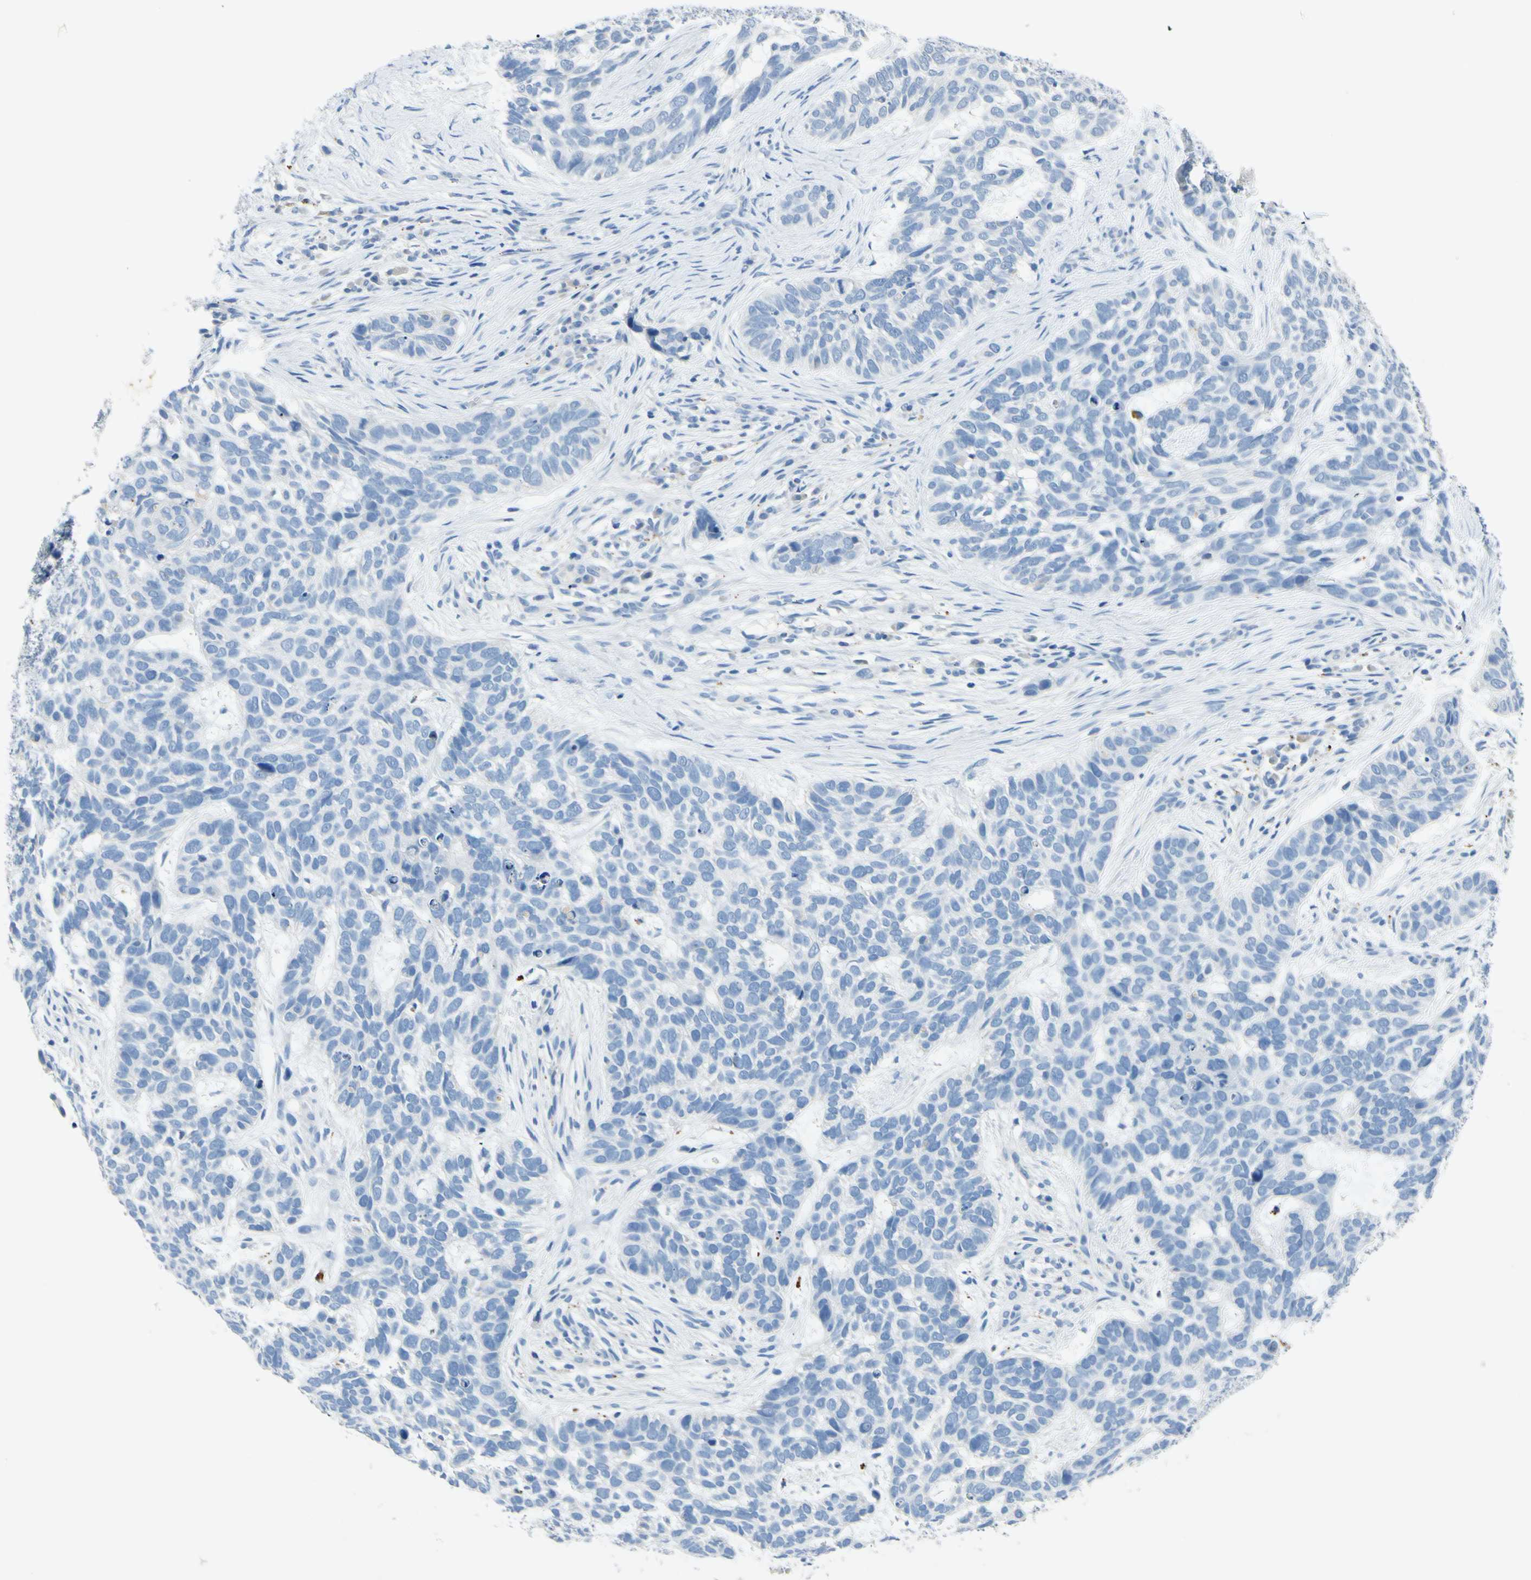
{"staining": {"intensity": "negative", "quantity": "none", "location": "none"}, "tissue": "skin cancer", "cell_type": "Tumor cells", "image_type": "cancer", "snomed": [{"axis": "morphology", "description": "Basal cell carcinoma"}, {"axis": "topography", "description": "Skin"}], "caption": "This image is of basal cell carcinoma (skin) stained with IHC to label a protein in brown with the nuclei are counter-stained blue. There is no staining in tumor cells. (DAB IHC visualized using brightfield microscopy, high magnification).", "gene": "CDH10", "patient": {"sex": "male", "age": 87}}